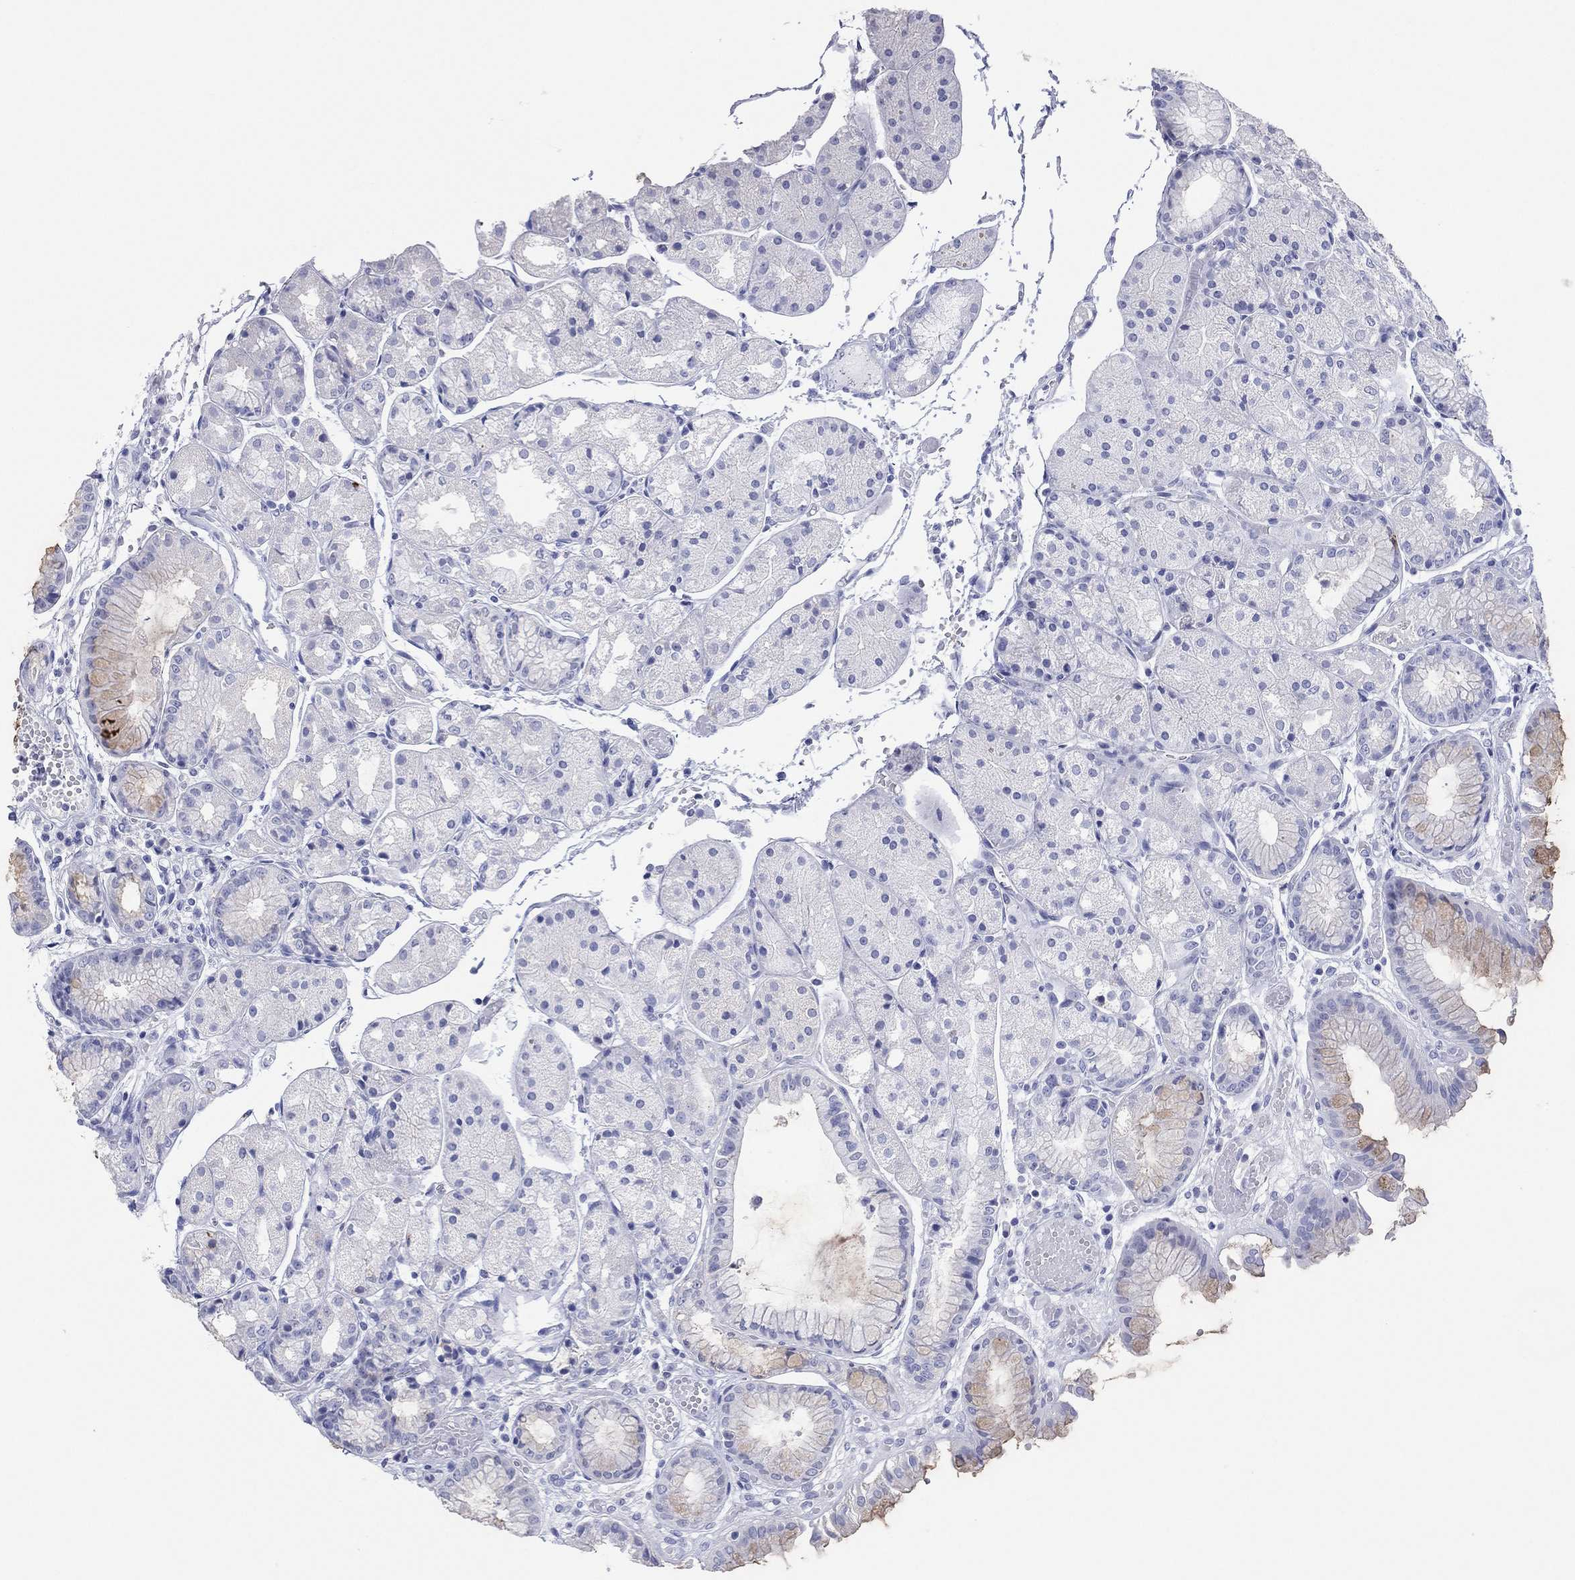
{"staining": {"intensity": "weak", "quantity": "<25%", "location": "cytoplasmic/membranous"}, "tissue": "stomach", "cell_type": "Glandular cells", "image_type": "normal", "snomed": [{"axis": "morphology", "description": "Normal tissue, NOS"}, {"axis": "topography", "description": "Stomach, upper"}], "caption": "Human stomach stained for a protein using immunohistochemistry reveals no staining in glandular cells.", "gene": "MAGEB6", "patient": {"sex": "male", "age": 72}}